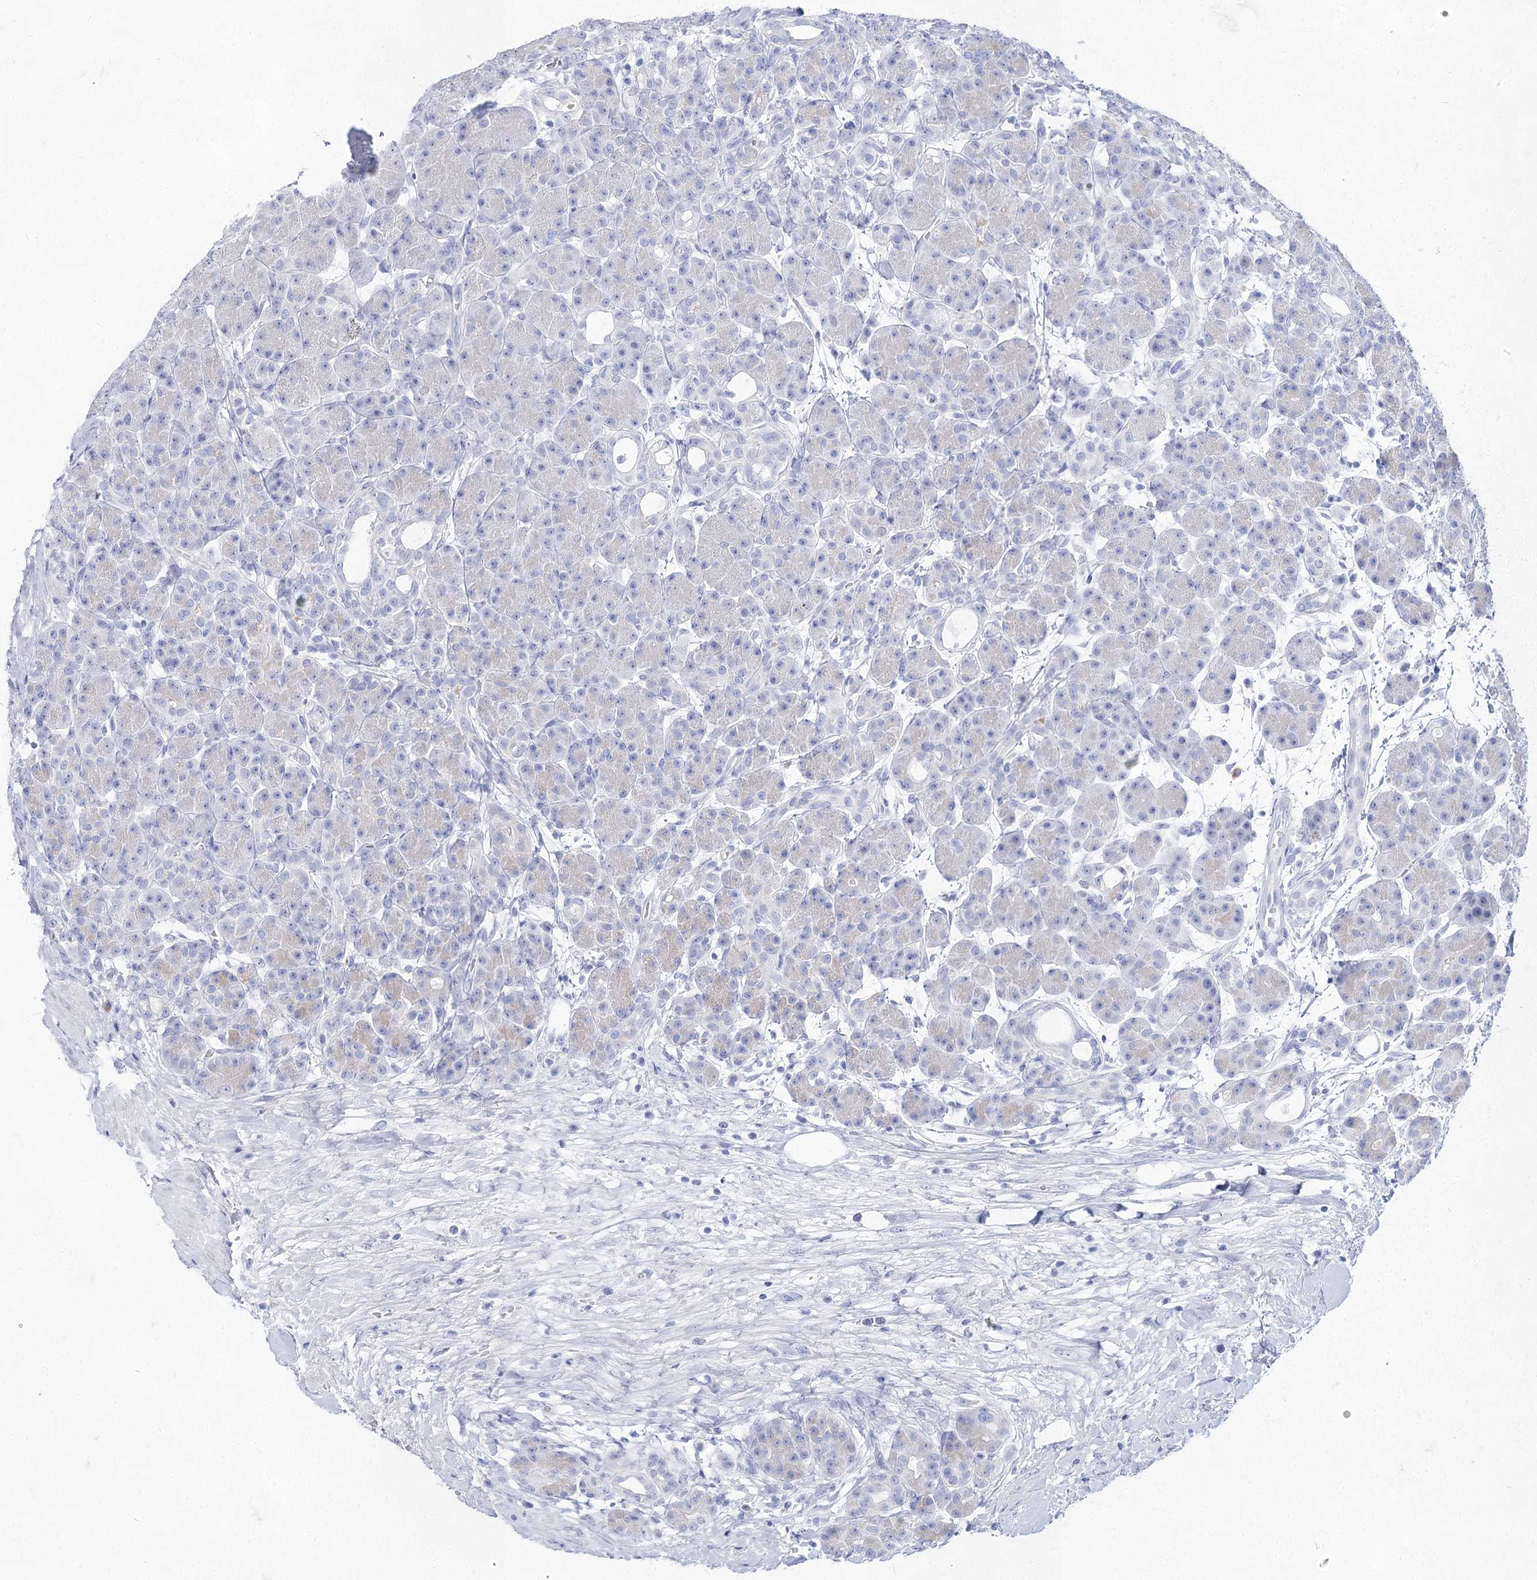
{"staining": {"intensity": "negative", "quantity": "none", "location": "none"}, "tissue": "pancreas", "cell_type": "Exocrine glandular cells", "image_type": "normal", "snomed": [{"axis": "morphology", "description": "Normal tissue, NOS"}, {"axis": "topography", "description": "Pancreas"}], "caption": "Exocrine glandular cells show no significant positivity in normal pancreas.", "gene": "ACRV1", "patient": {"sex": "male", "age": 63}}